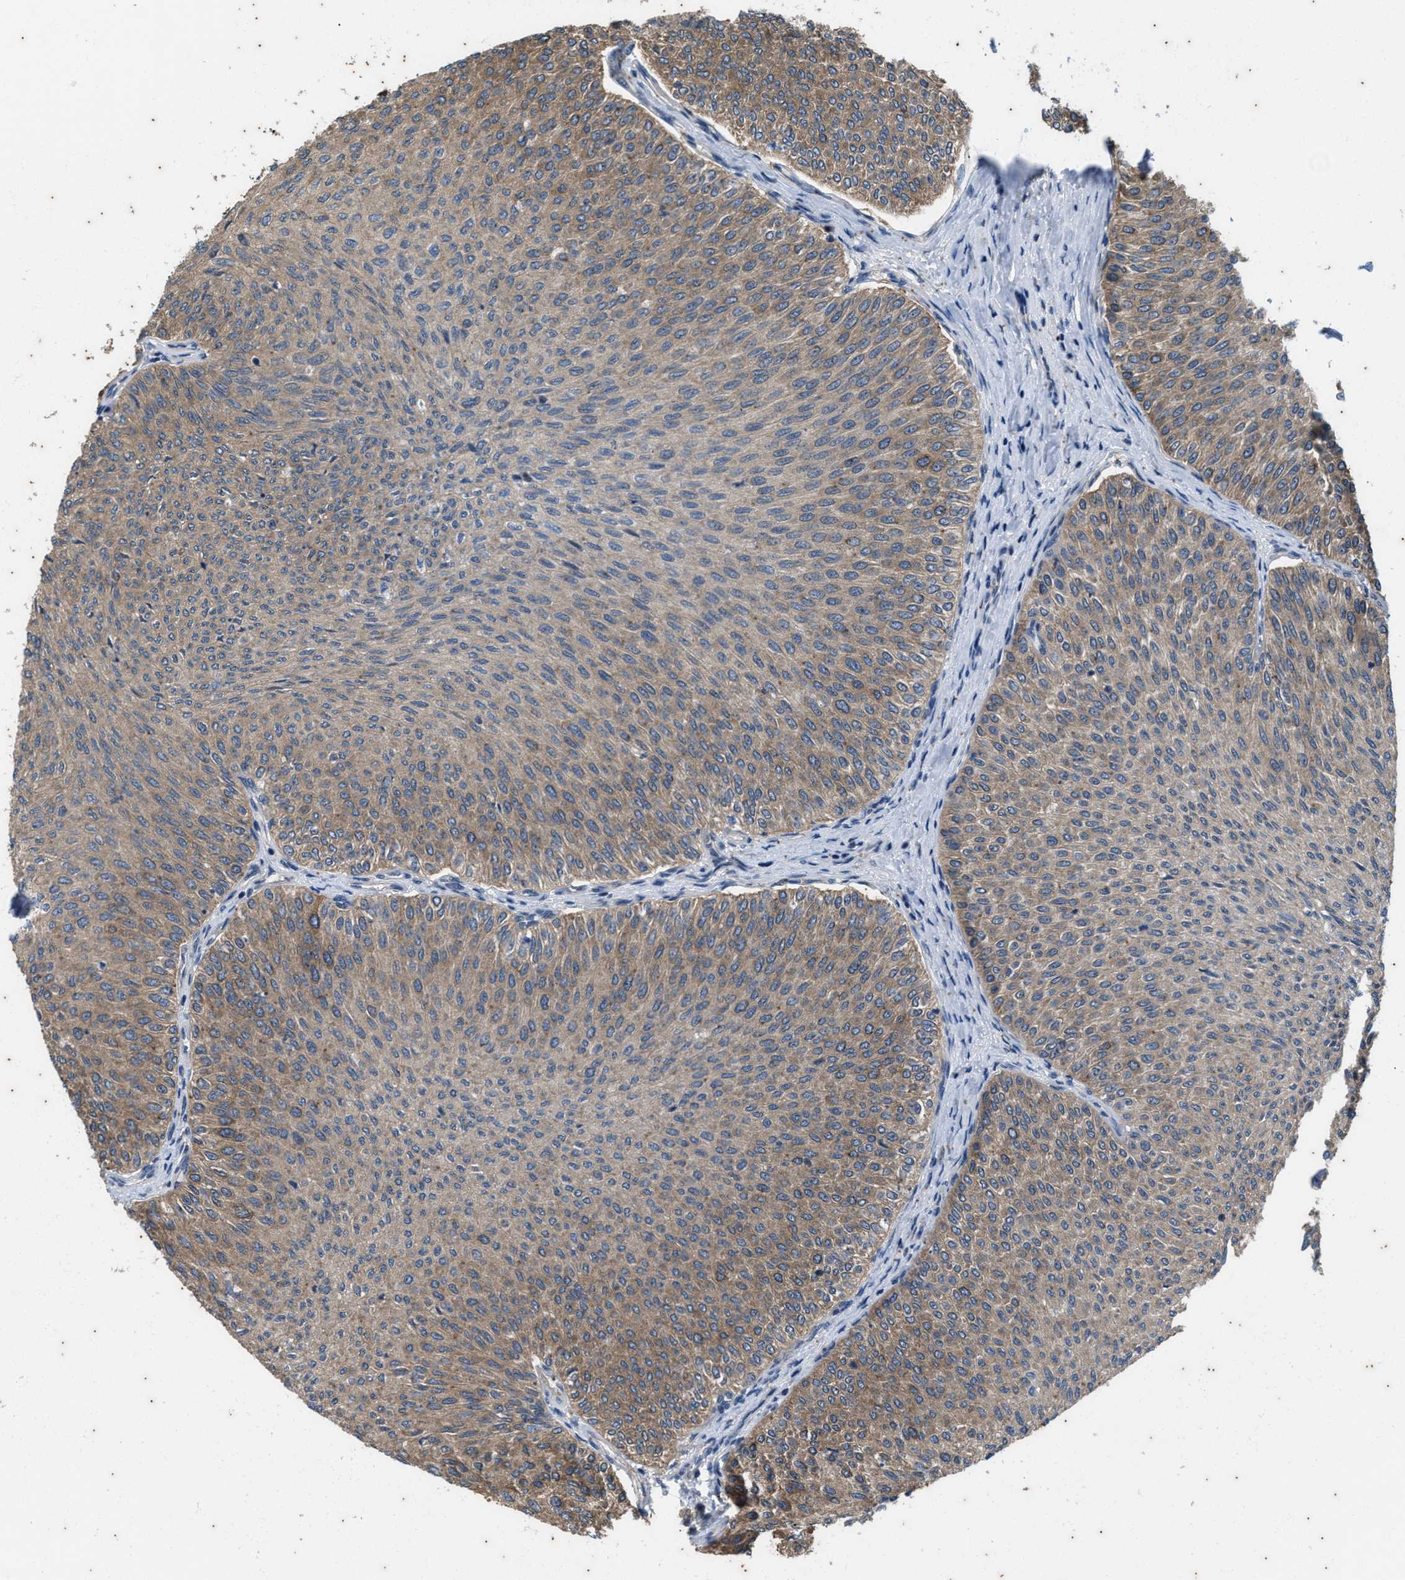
{"staining": {"intensity": "moderate", "quantity": ">75%", "location": "cytoplasmic/membranous"}, "tissue": "urothelial cancer", "cell_type": "Tumor cells", "image_type": "cancer", "snomed": [{"axis": "morphology", "description": "Urothelial carcinoma, Low grade"}, {"axis": "topography", "description": "Urinary bladder"}], "caption": "The immunohistochemical stain shows moderate cytoplasmic/membranous positivity in tumor cells of low-grade urothelial carcinoma tissue.", "gene": "COX19", "patient": {"sex": "male", "age": 78}}